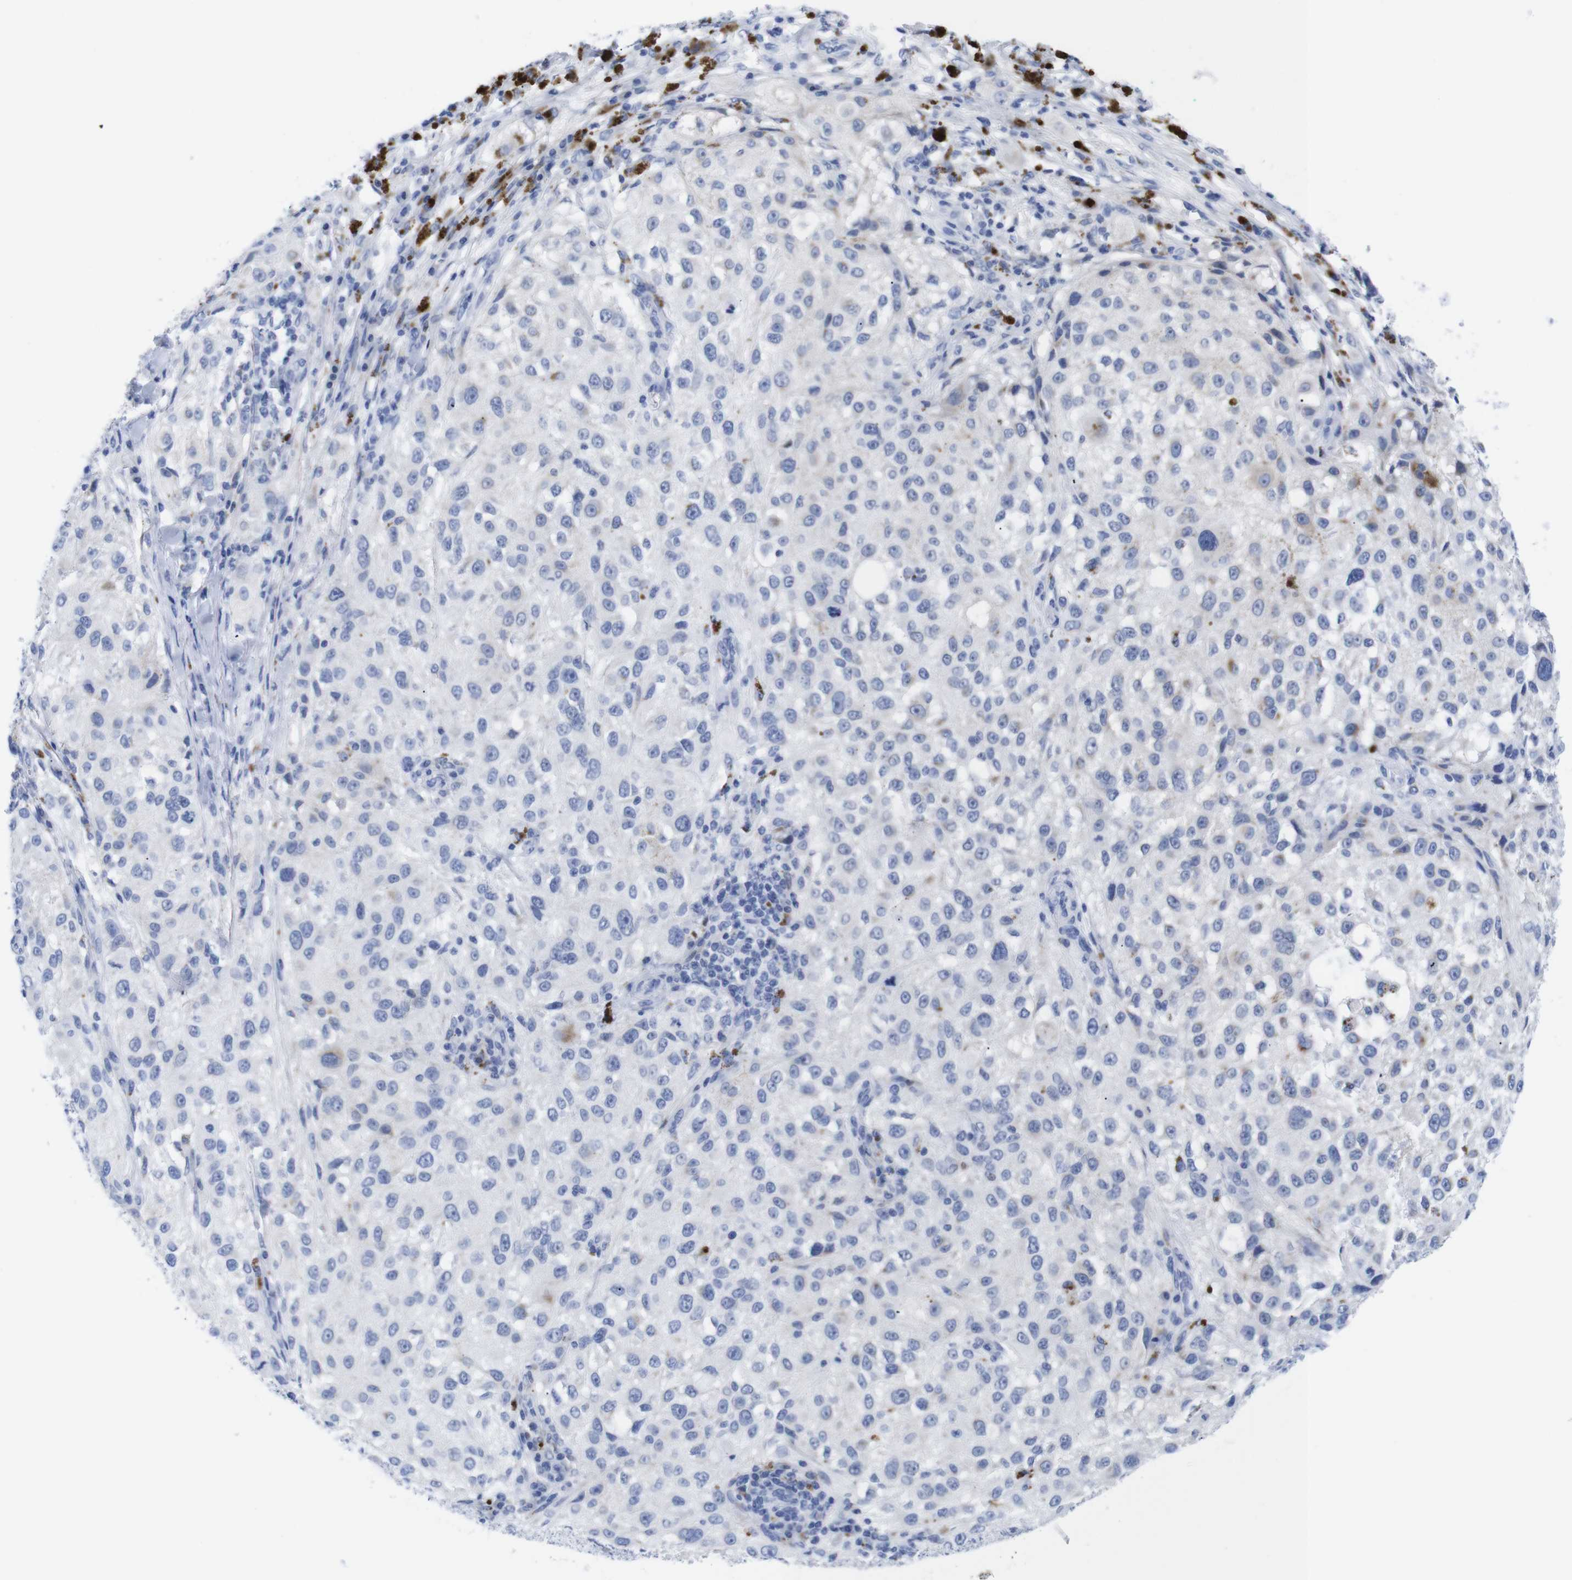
{"staining": {"intensity": "negative", "quantity": "none", "location": "none"}, "tissue": "melanoma", "cell_type": "Tumor cells", "image_type": "cancer", "snomed": [{"axis": "morphology", "description": "Necrosis, NOS"}, {"axis": "morphology", "description": "Malignant melanoma, NOS"}, {"axis": "topography", "description": "Skin"}], "caption": "A histopathology image of malignant melanoma stained for a protein shows no brown staining in tumor cells. (DAB immunohistochemistry with hematoxylin counter stain).", "gene": "LRRC55", "patient": {"sex": "female", "age": 87}}